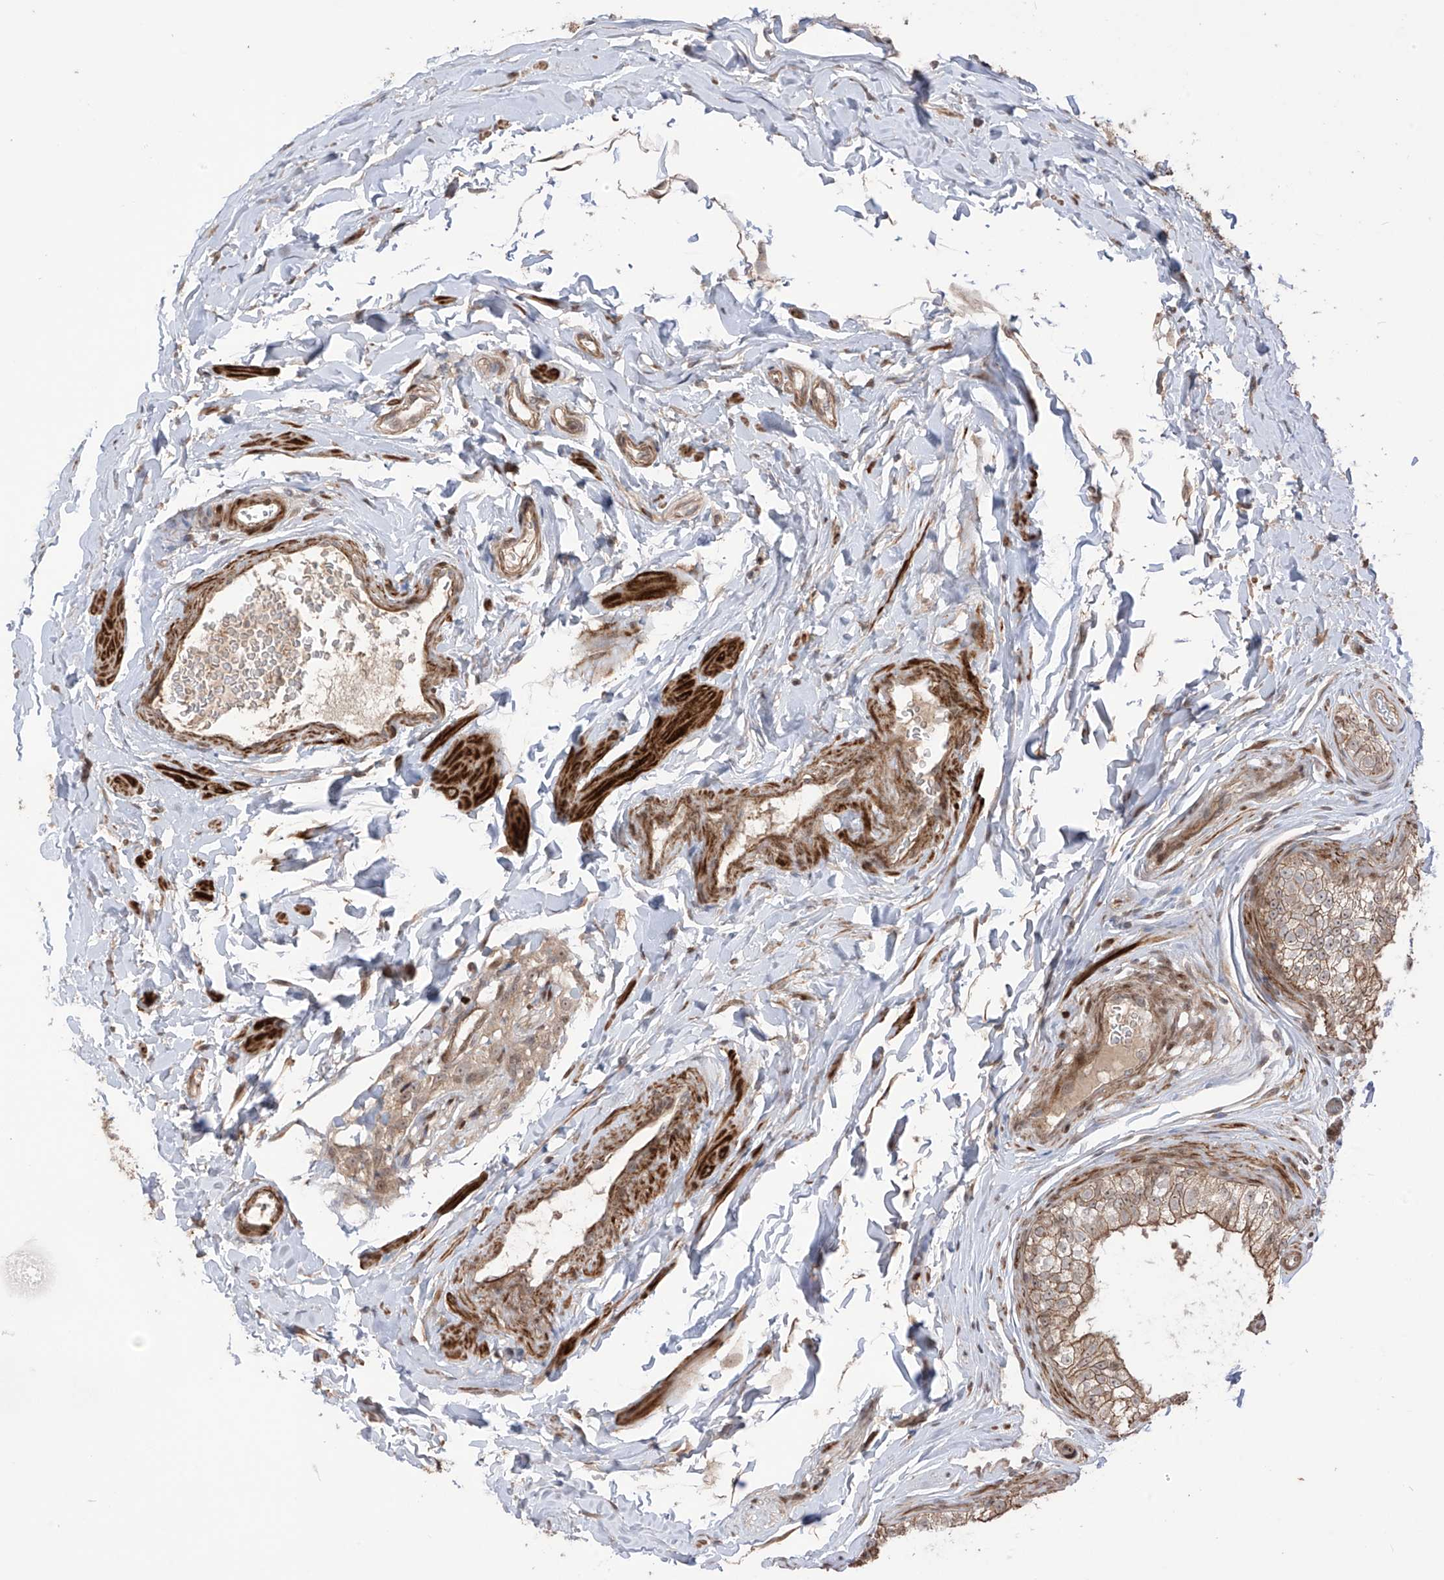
{"staining": {"intensity": "moderate", "quantity": ">75%", "location": "cytoplasmic/membranous"}, "tissue": "epididymis", "cell_type": "Glandular cells", "image_type": "normal", "snomed": [{"axis": "morphology", "description": "Normal tissue, NOS"}, {"axis": "topography", "description": "Epididymis"}], "caption": "Immunohistochemistry (DAB (3,3'-diaminobenzidine)) staining of normal epididymis displays moderate cytoplasmic/membranous protein staining in about >75% of glandular cells.", "gene": "LRRC74A", "patient": {"sex": "male", "age": 29}}